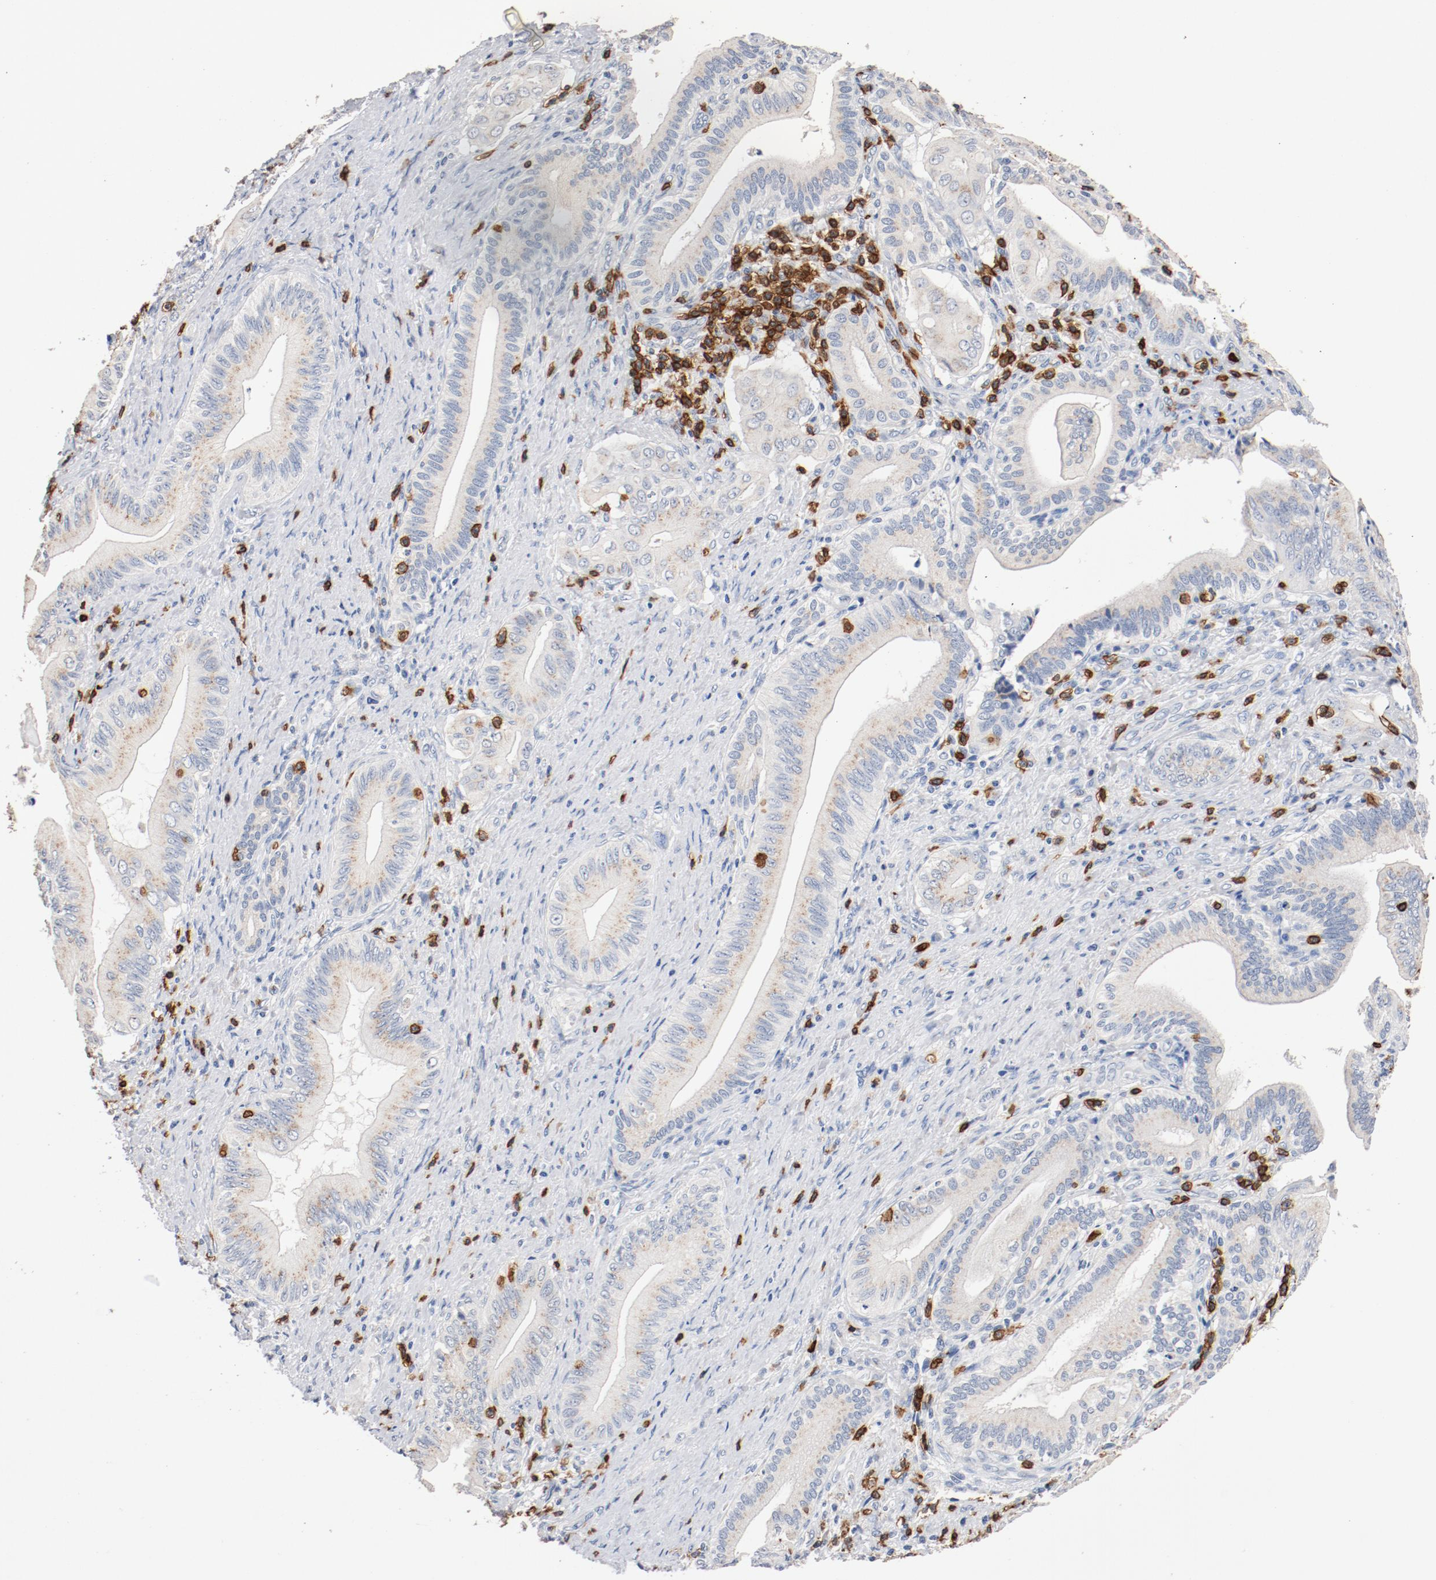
{"staining": {"intensity": "weak", "quantity": ">75%", "location": "cytoplasmic/membranous"}, "tissue": "liver cancer", "cell_type": "Tumor cells", "image_type": "cancer", "snomed": [{"axis": "morphology", "description": "Cholangiocarcinoma"}, {"axis": "topography", "description": "Liver"}], "caption": "Protein staining of liver cancer (cholangiocarcinoma) tissue exhibits weak cytoplasmic/membranous positivity in about >75% of tumor cells.", "gene": "CD247", "patient": {"sex": "male", "age": 58}}